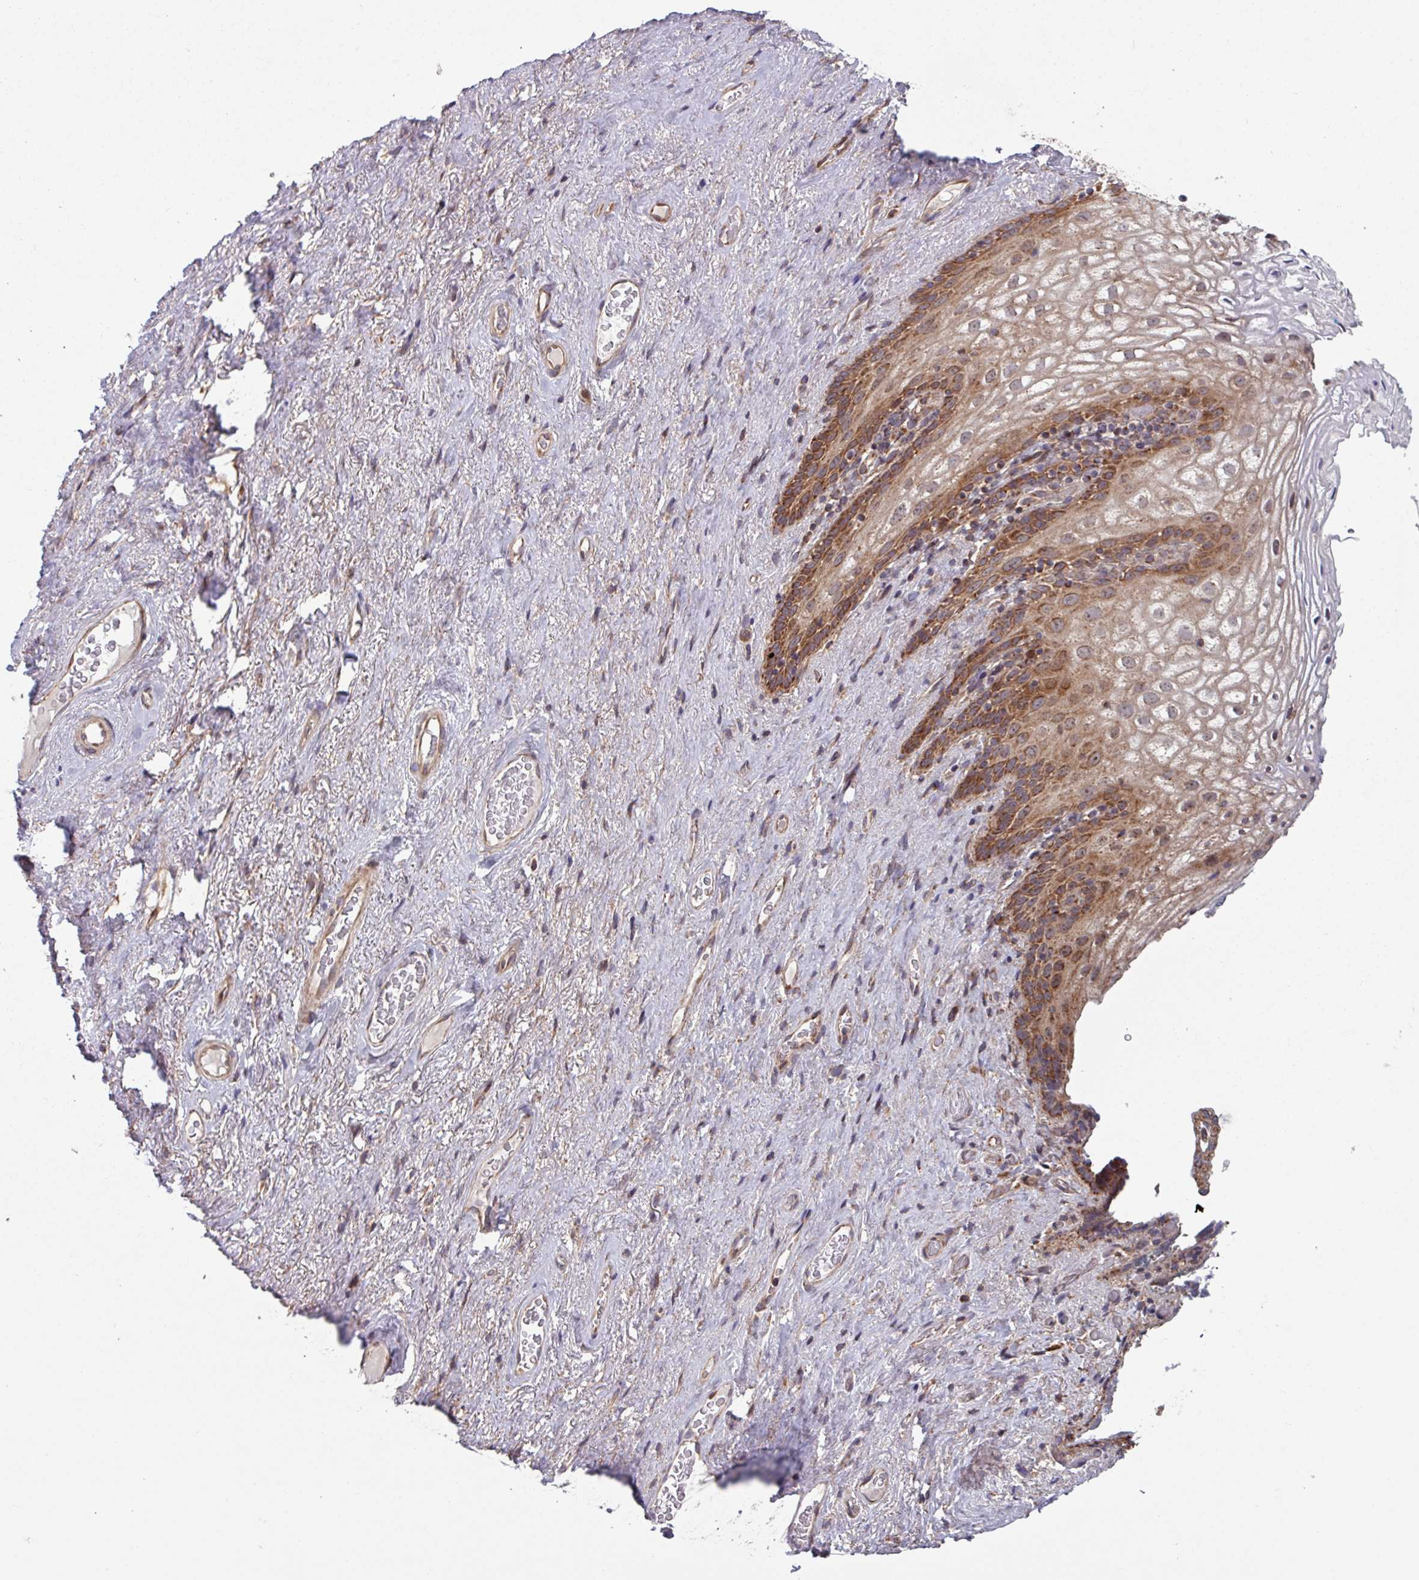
{"staining": {"intensity": "moderate", "quantity": ">75%", "location": "cytoplasmic/membranous"}, "tissue": "vagina", "cell_type": "Squamous epithelial cells", "image_type": "normal", "snomed": [{"axis": "morphology", "description": "Normal tissue, NOS"}, {"axis": "topography", "description": "Vagina"}, {"axis": "topography", "description": "Peripheral nerve tissue"}], "caption": "Vagina stained with immunohistochemistry reveals moderate cytoplasmic/membranous positivity in approximately >75% of squamous epithelial cells.", "gene": "COX7C", "patient": {"sex": "female", "age": 71}}